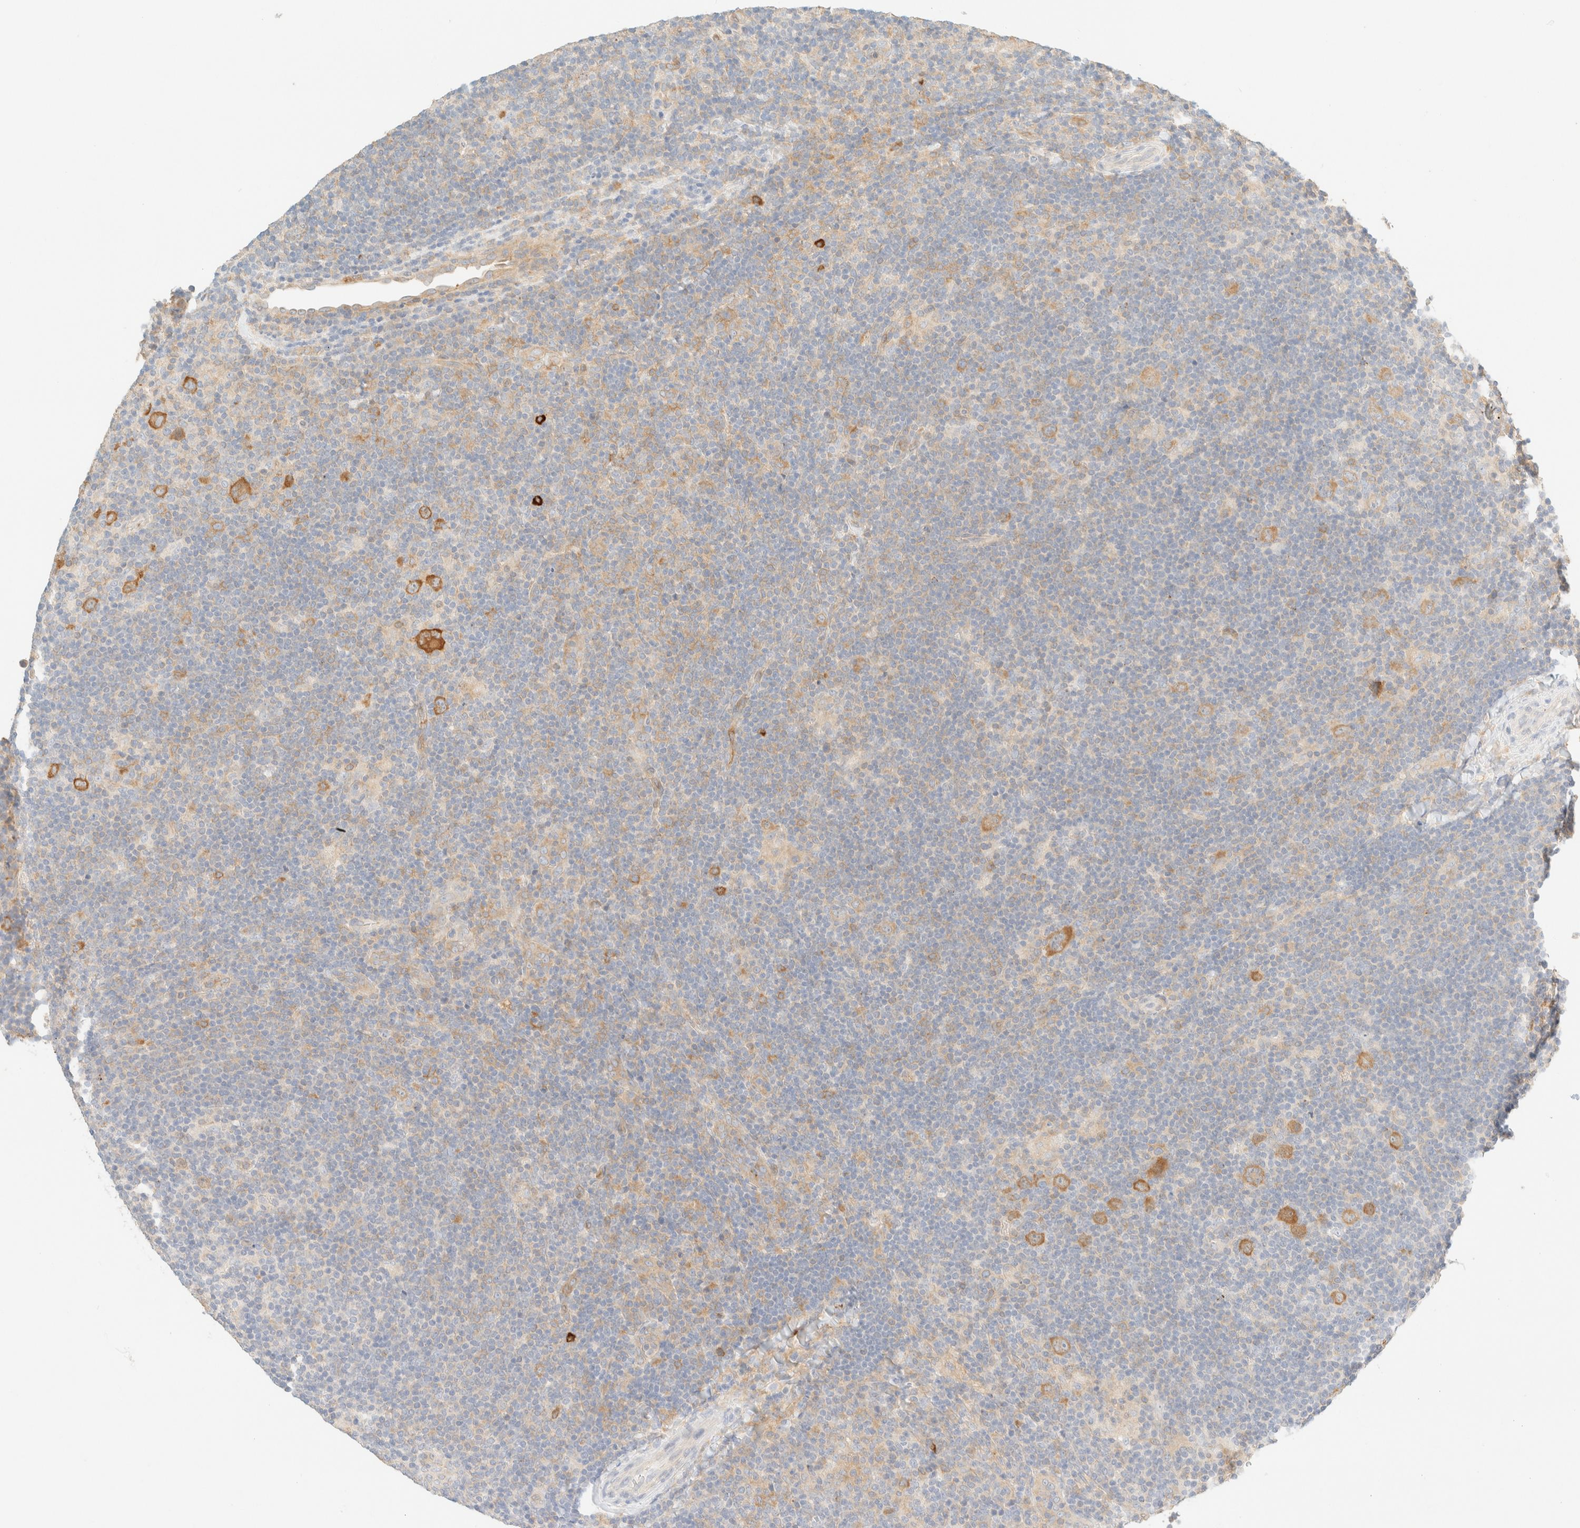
{"staining": {"intensity": "moderate", "quantity": ">75%", "location": "cytoplasmic/membranous"}, "tissue": "lymphoma", "cell_type": "Tumor cells", "image_type": "cancer", "snomed": [{"axis": "morphology", "description": "Hodgkin's disease, NOS"}, {"axis": "topography", "description": "Lymph node"}], "caption": "There is medium levels of moderate cytoplasmic/membranous positivity in tumor cells of lymphoma, as demonstrated by immunohistochemical staining (brown color).", "gene": "FHOD1", "patient": {"sex": "female", "age": 57}}